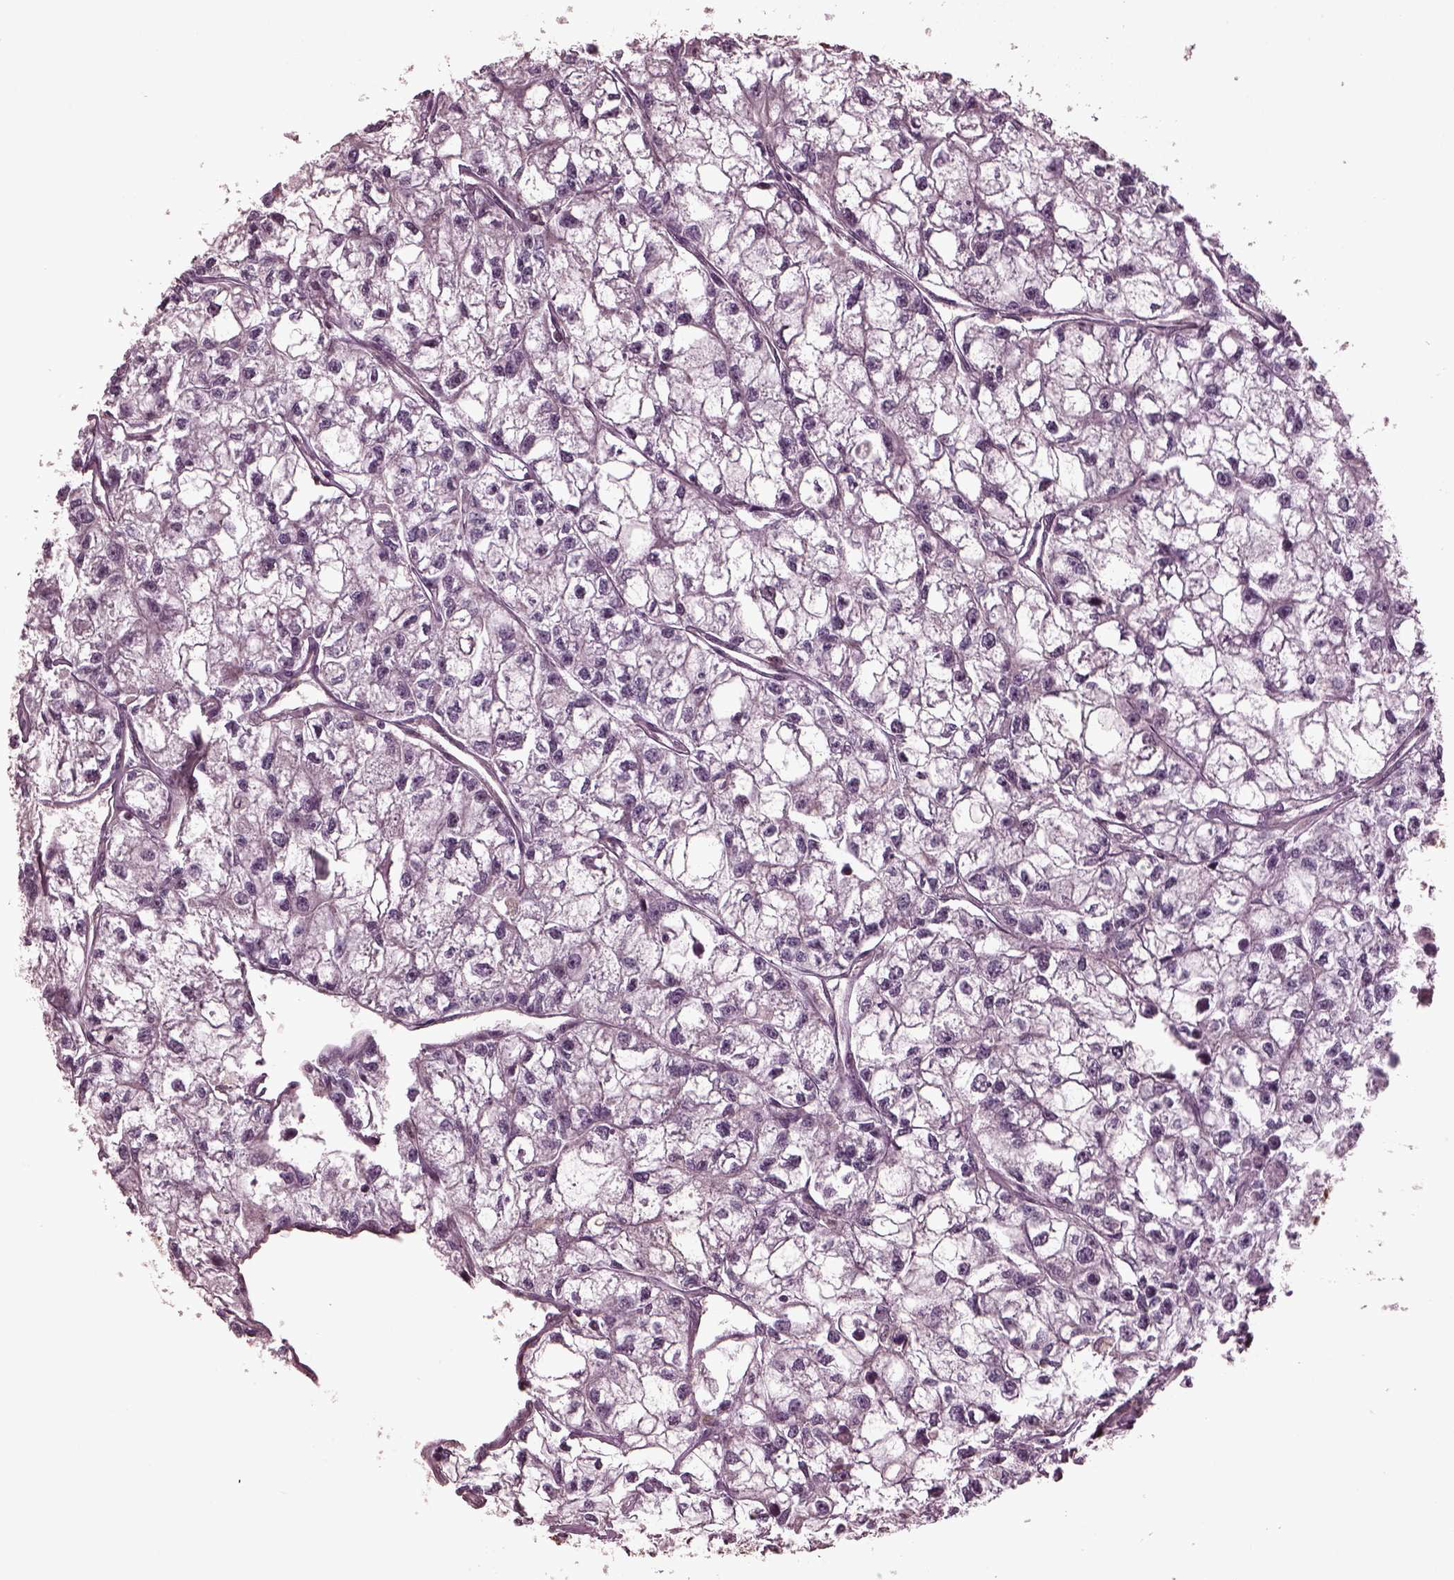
{"staining": {"intensity": "negative", "quantity": "none", "location": "none"}, "tissue": "renal cancer", "cell_type": "Tumor cells", "image_type": "cancer", "snomed": [{"axis": "morphology", "description": "Adenocarcinoma, NOS"}, {"axis": "topography", "description": "Kidney"}], "caption": "This micrograph is of renal cancer (adenocarcinoma) stained with IHC to label a protein in brown with the nuclei are counter-stained blue. There is no expression in tumor cells.", "gene": "RUFY3", "patient": {"sex": "male", "age": 56}}